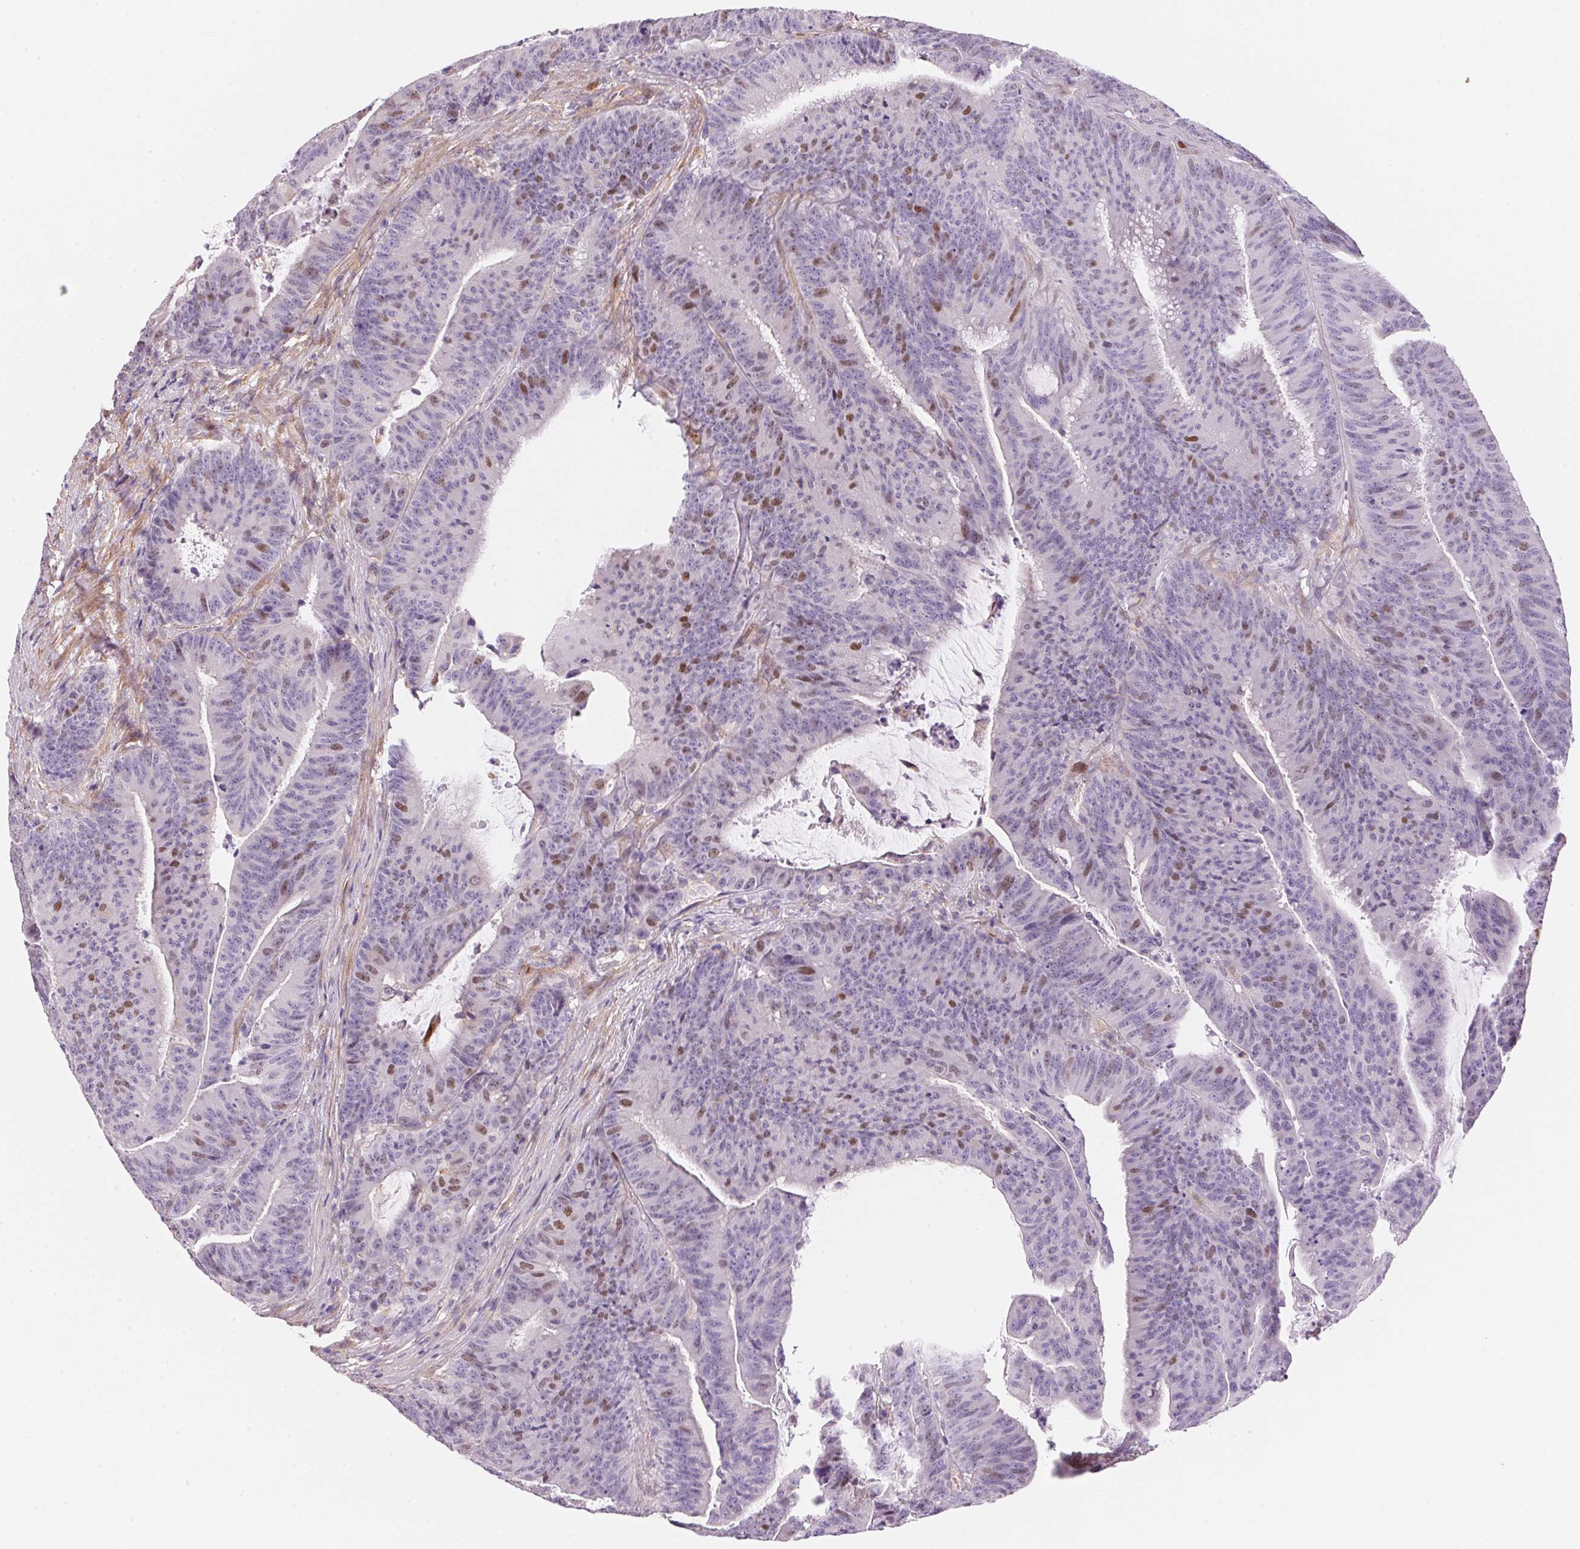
{"staining": {"intensity": "moderate", "quantity": "<25%", "location": "nuclear"}, "tissue": "colorectal cancer", "cell_type": "Tumor cells", "image_type": "cancer", "snomed": [{"axis": "morphology", "description": "Adenocarcinoma, NOS"}, {"axis": "topography", "description": "Colon"}], "caption": "Tumor cells show moderate nuclear positivity in about <25% of cells in adenocarcinoma (colorectal).", "gene": "SMTN", "patient": {"sex": "female", "age": 78}}